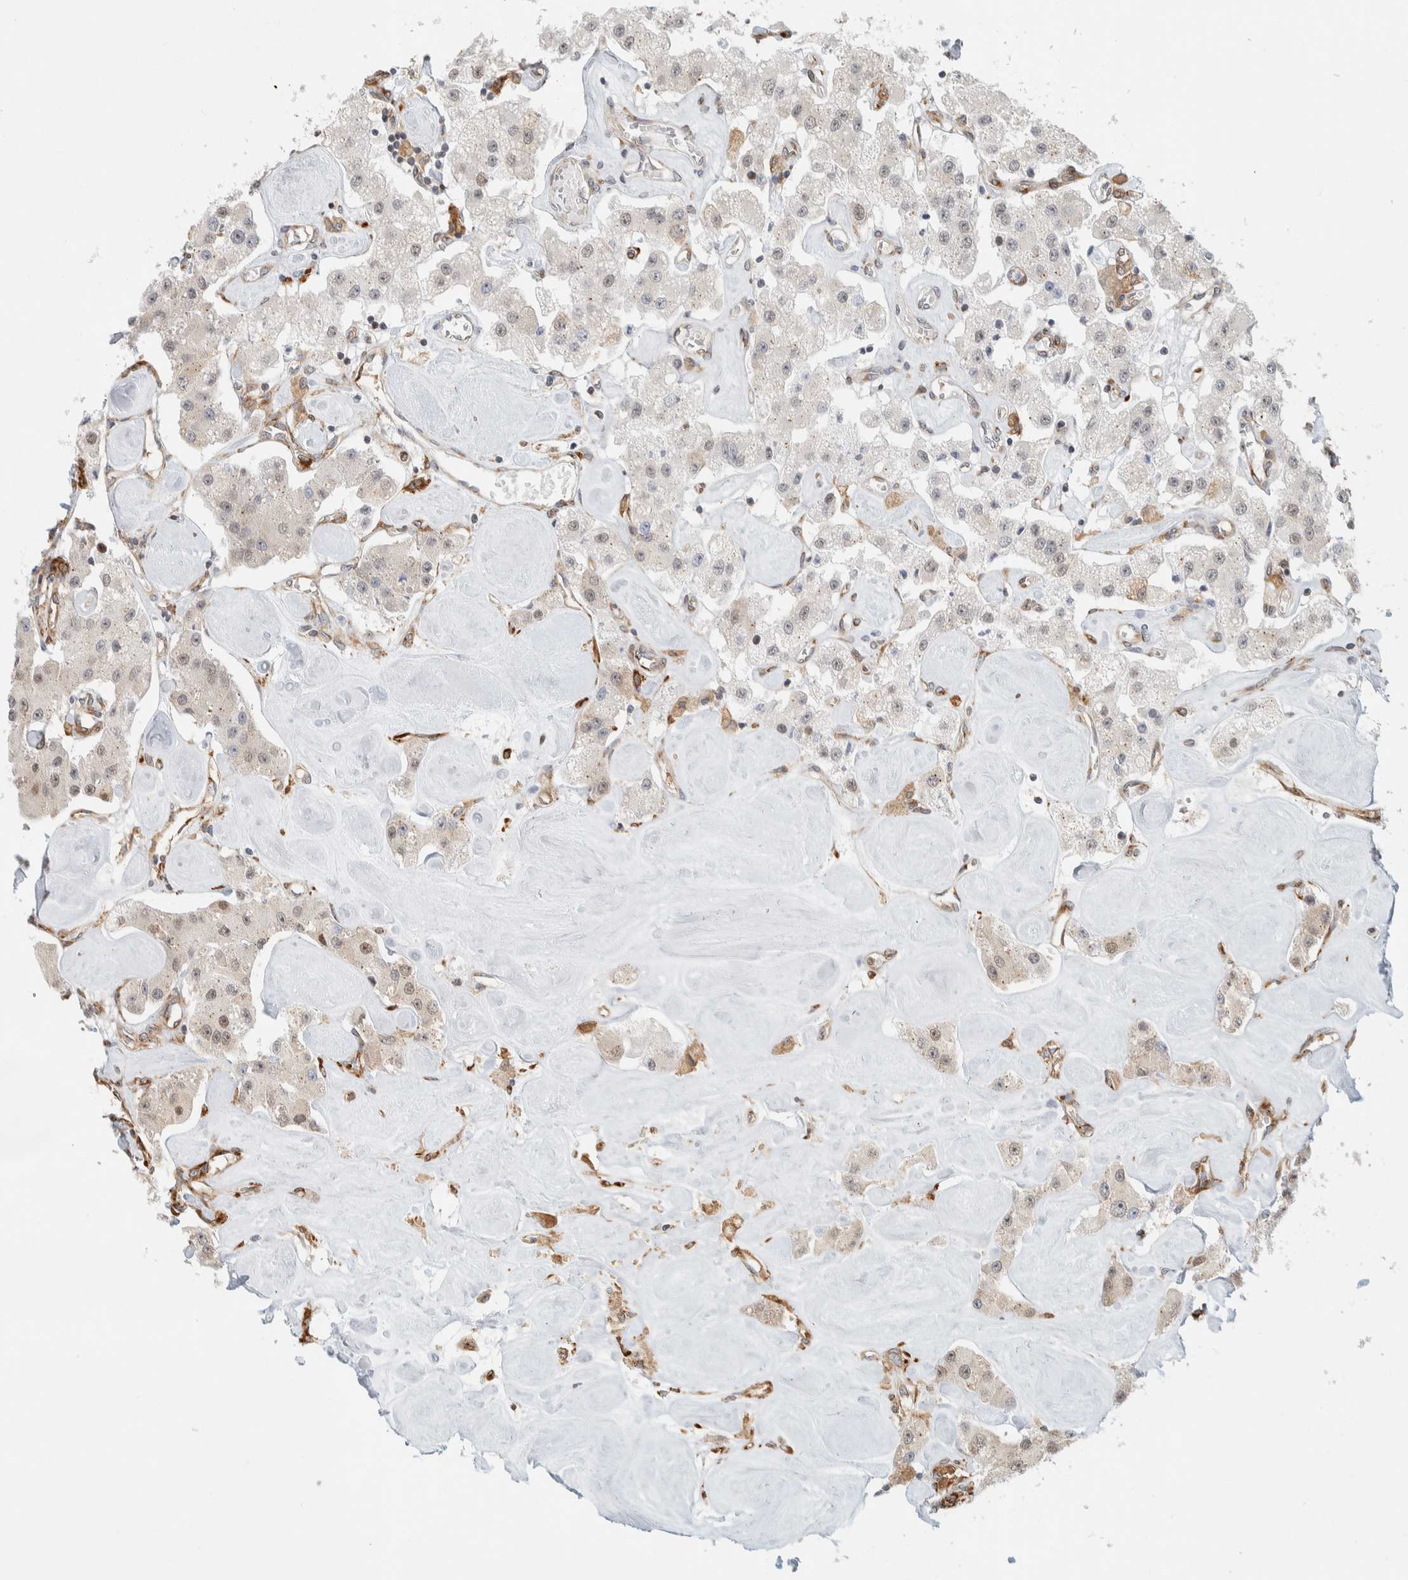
{"staining": {"intensity": "weak", "quantity": "<25%", "location": "cytoplasmic/membranous"}, "tissue": "carcinoid", "cell_type": "Tumor cells", "image_type": "cancer", "snomed": [{"axis": "morphology", "description": "Carcinoid, malignant, NOS"}, {"axis": "topography", "description": "Pancreas"}], "caption": "Malignant carcinoid was stained to show a protein in brown. There is no significant expression in tumor cells.", "gene": "LLGL2", "patient": {"sex": "male", "age": 41}}